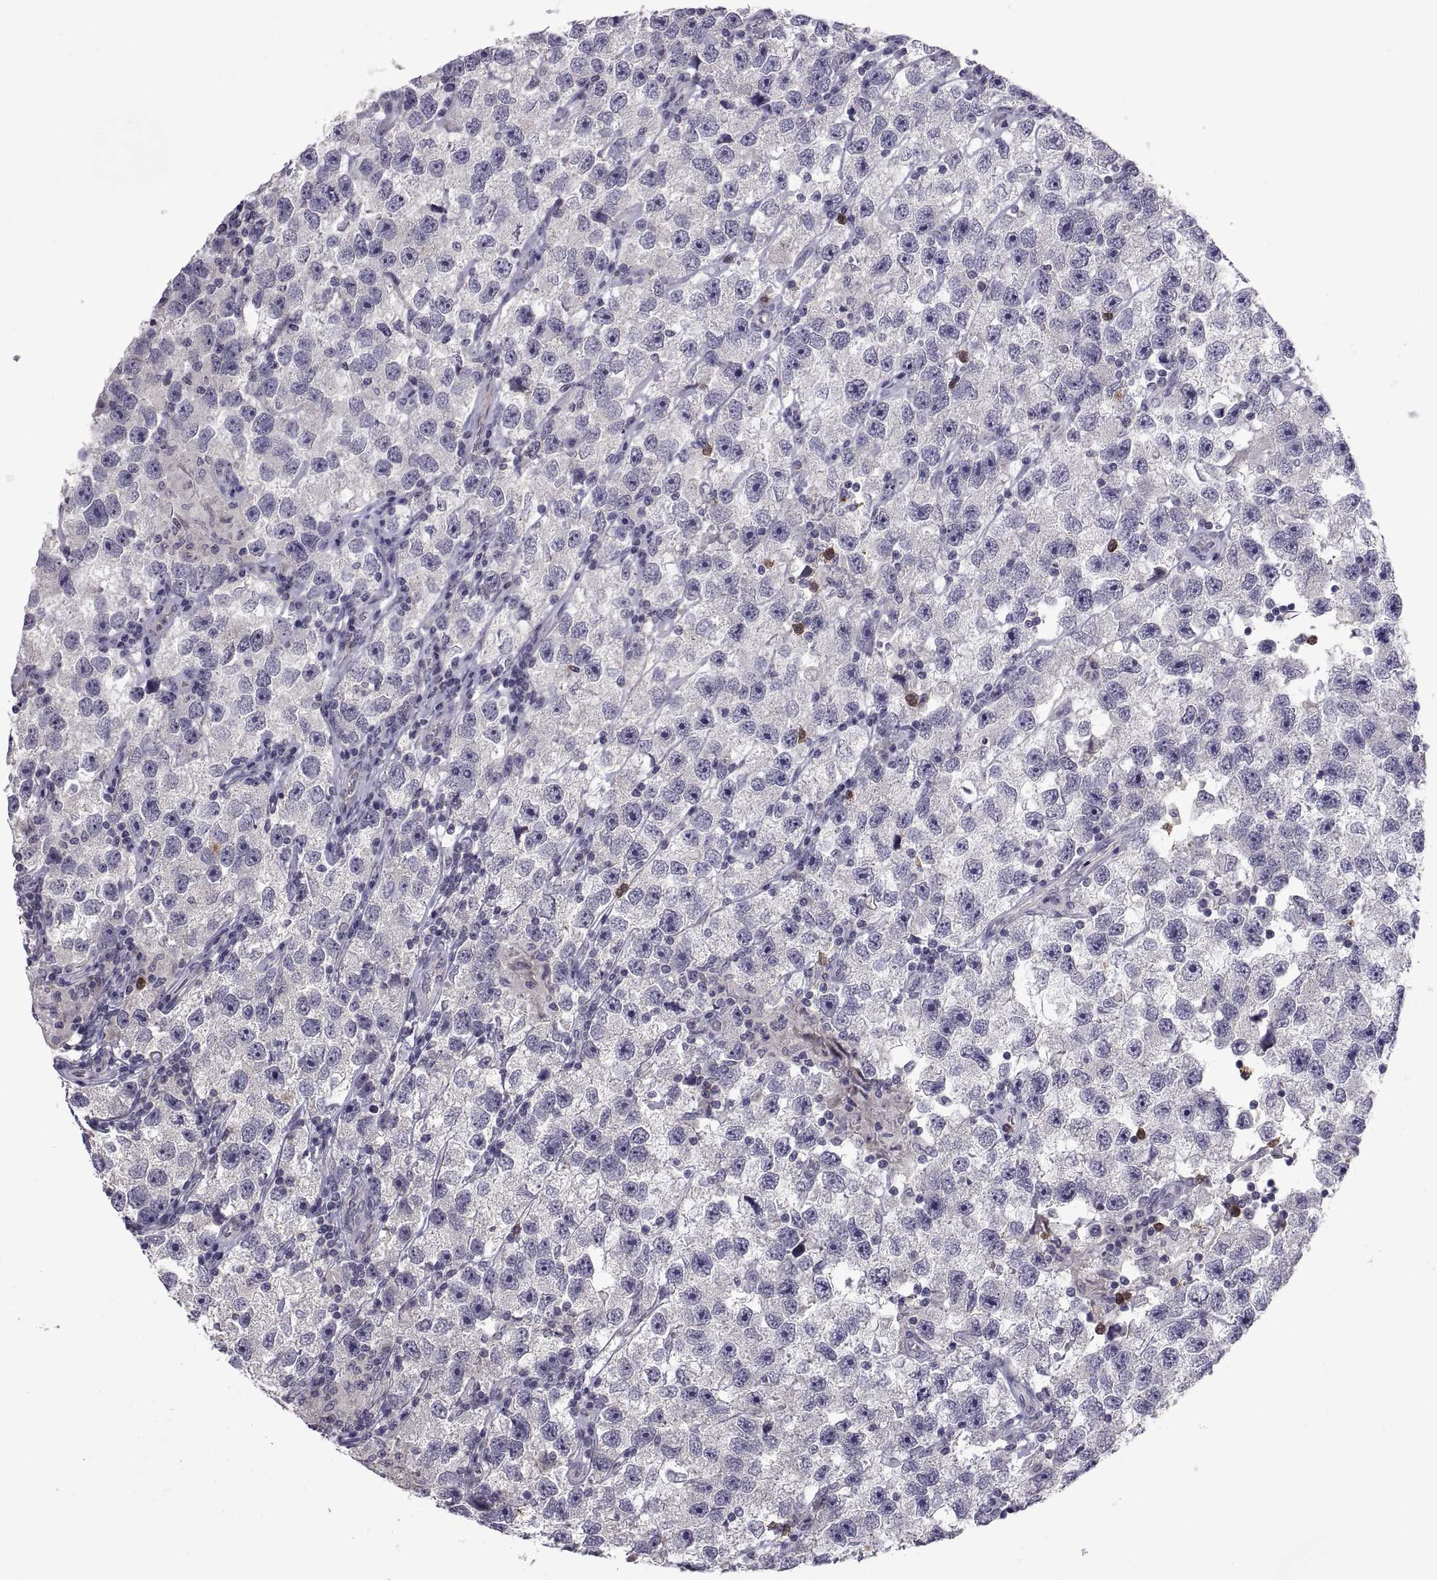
{"staining": {"intensity": "negative", "quantity": "none", "location": "none"}, "tissue": "testis cancer", "cell_type": "Tumor cells", "image_type": "cancer", "snomed": [{"axis": "morphology", "description": "Seminoma, NOS"}, {"axis": "topography", "description": "Testis"}], "caption": "Immunohistochemistry (IHC) micrograph of neoplastic tissue: seminoma (testis) stained with DAB (3,3'-diaminobenzidine) exhibits no significant protein staining in tumor cells.", "gene": "NPTX2", "patient": {"sex": "male", "age": 26}}